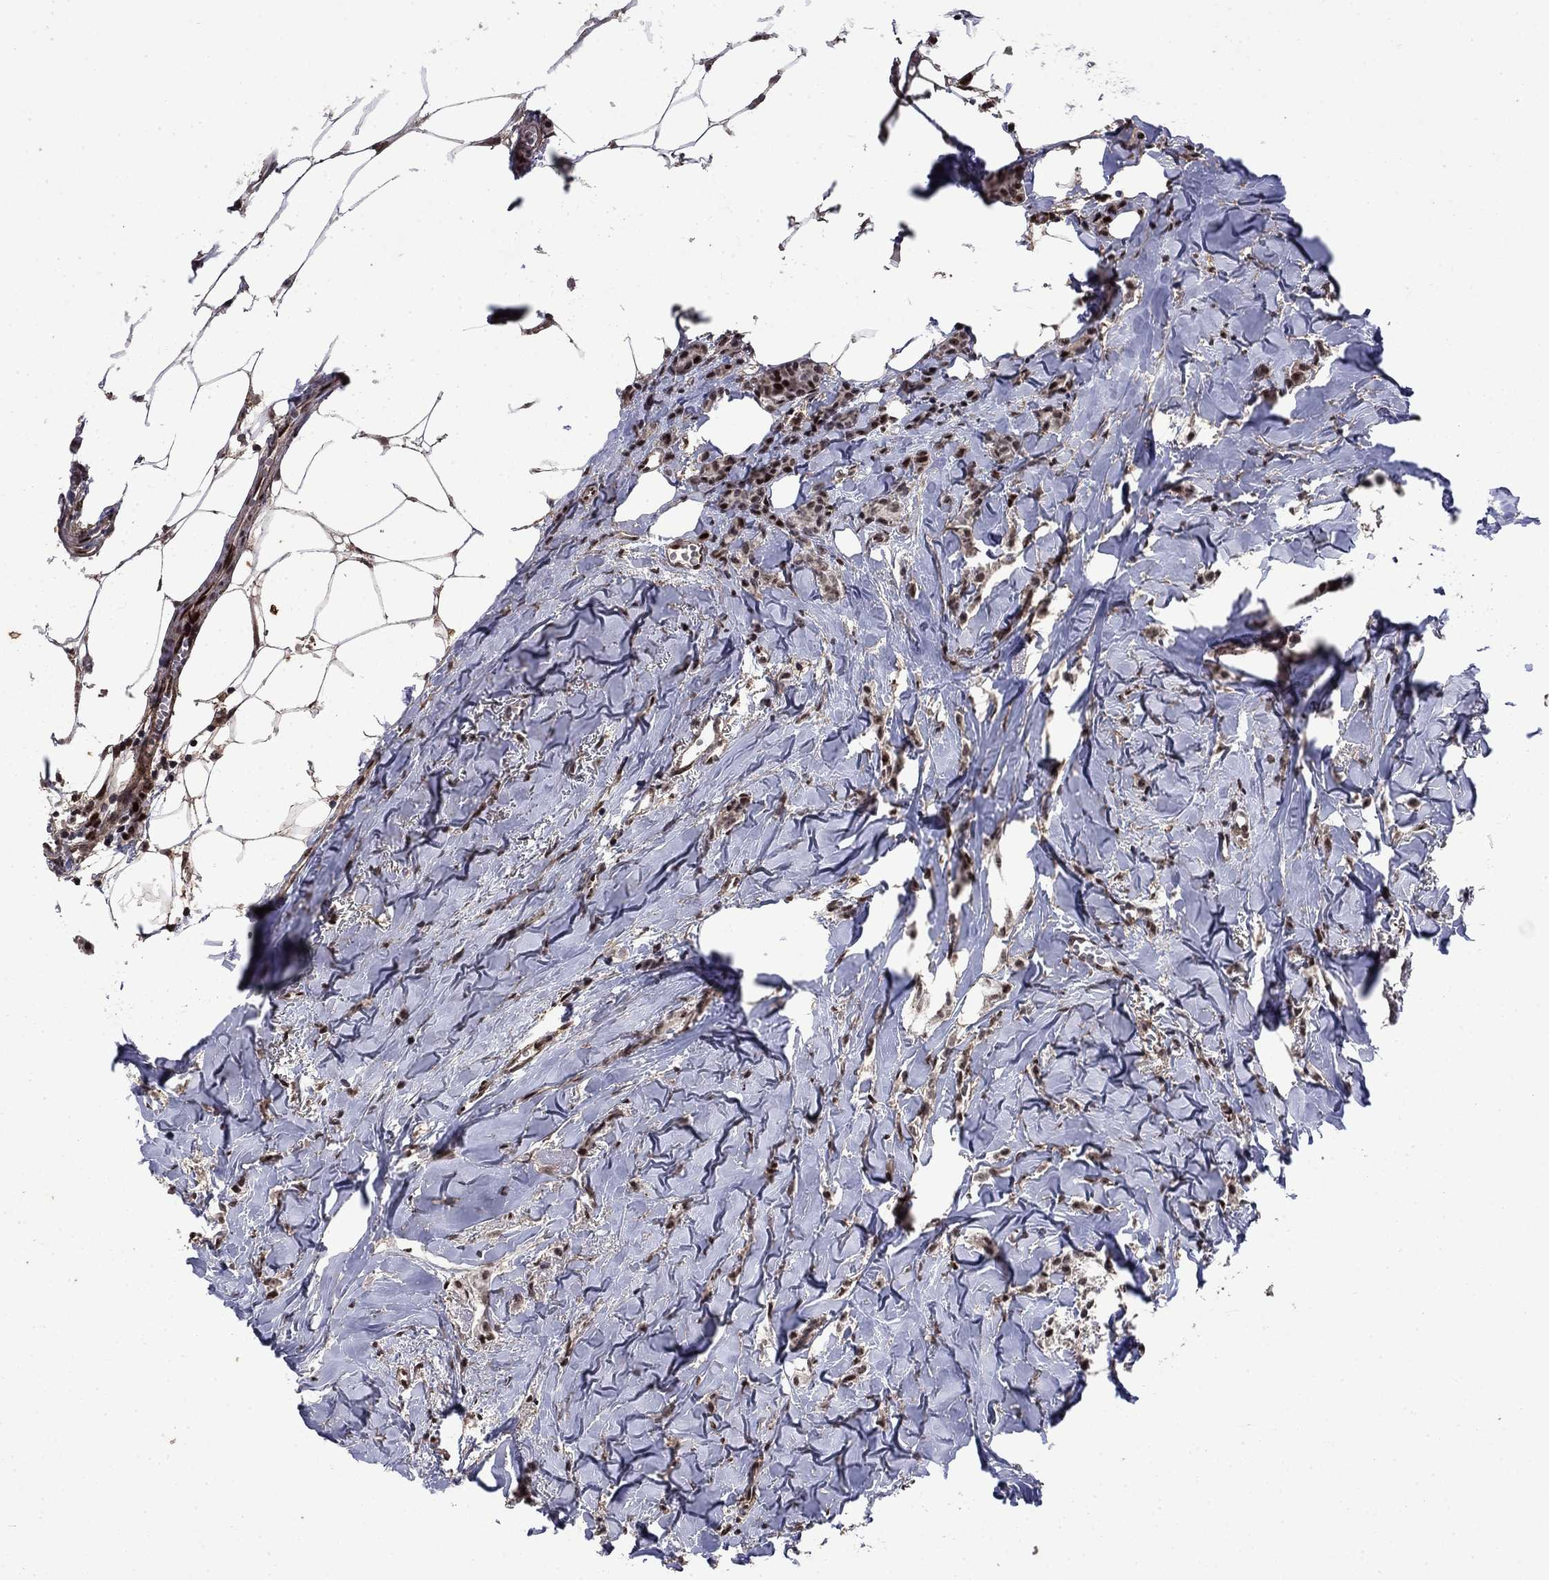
{"staining": {"intensity": "strong", "quantity": "25%-75%", "location": "cytoplasmic/membranous,nuclear"}, "tissue": "breast cancer", "cell_type": "Tumor cells", "image_type": "cancer", "snomed": [{"axis": "morphology", "description": "Duct carcinoma"}, {"axis": "topography", "description": "Breast"}], "caption": "Strong cytoplasmic/membranous and nuclear expression for a protein is identified in approximately 25%-75% of tumor cells of breast cancer (infiltrating ductal carcinoma) using immunohistochemistry (IHC).", "gene": "AGTPBP1", "patient": {"sex": "female", "age": 85}}